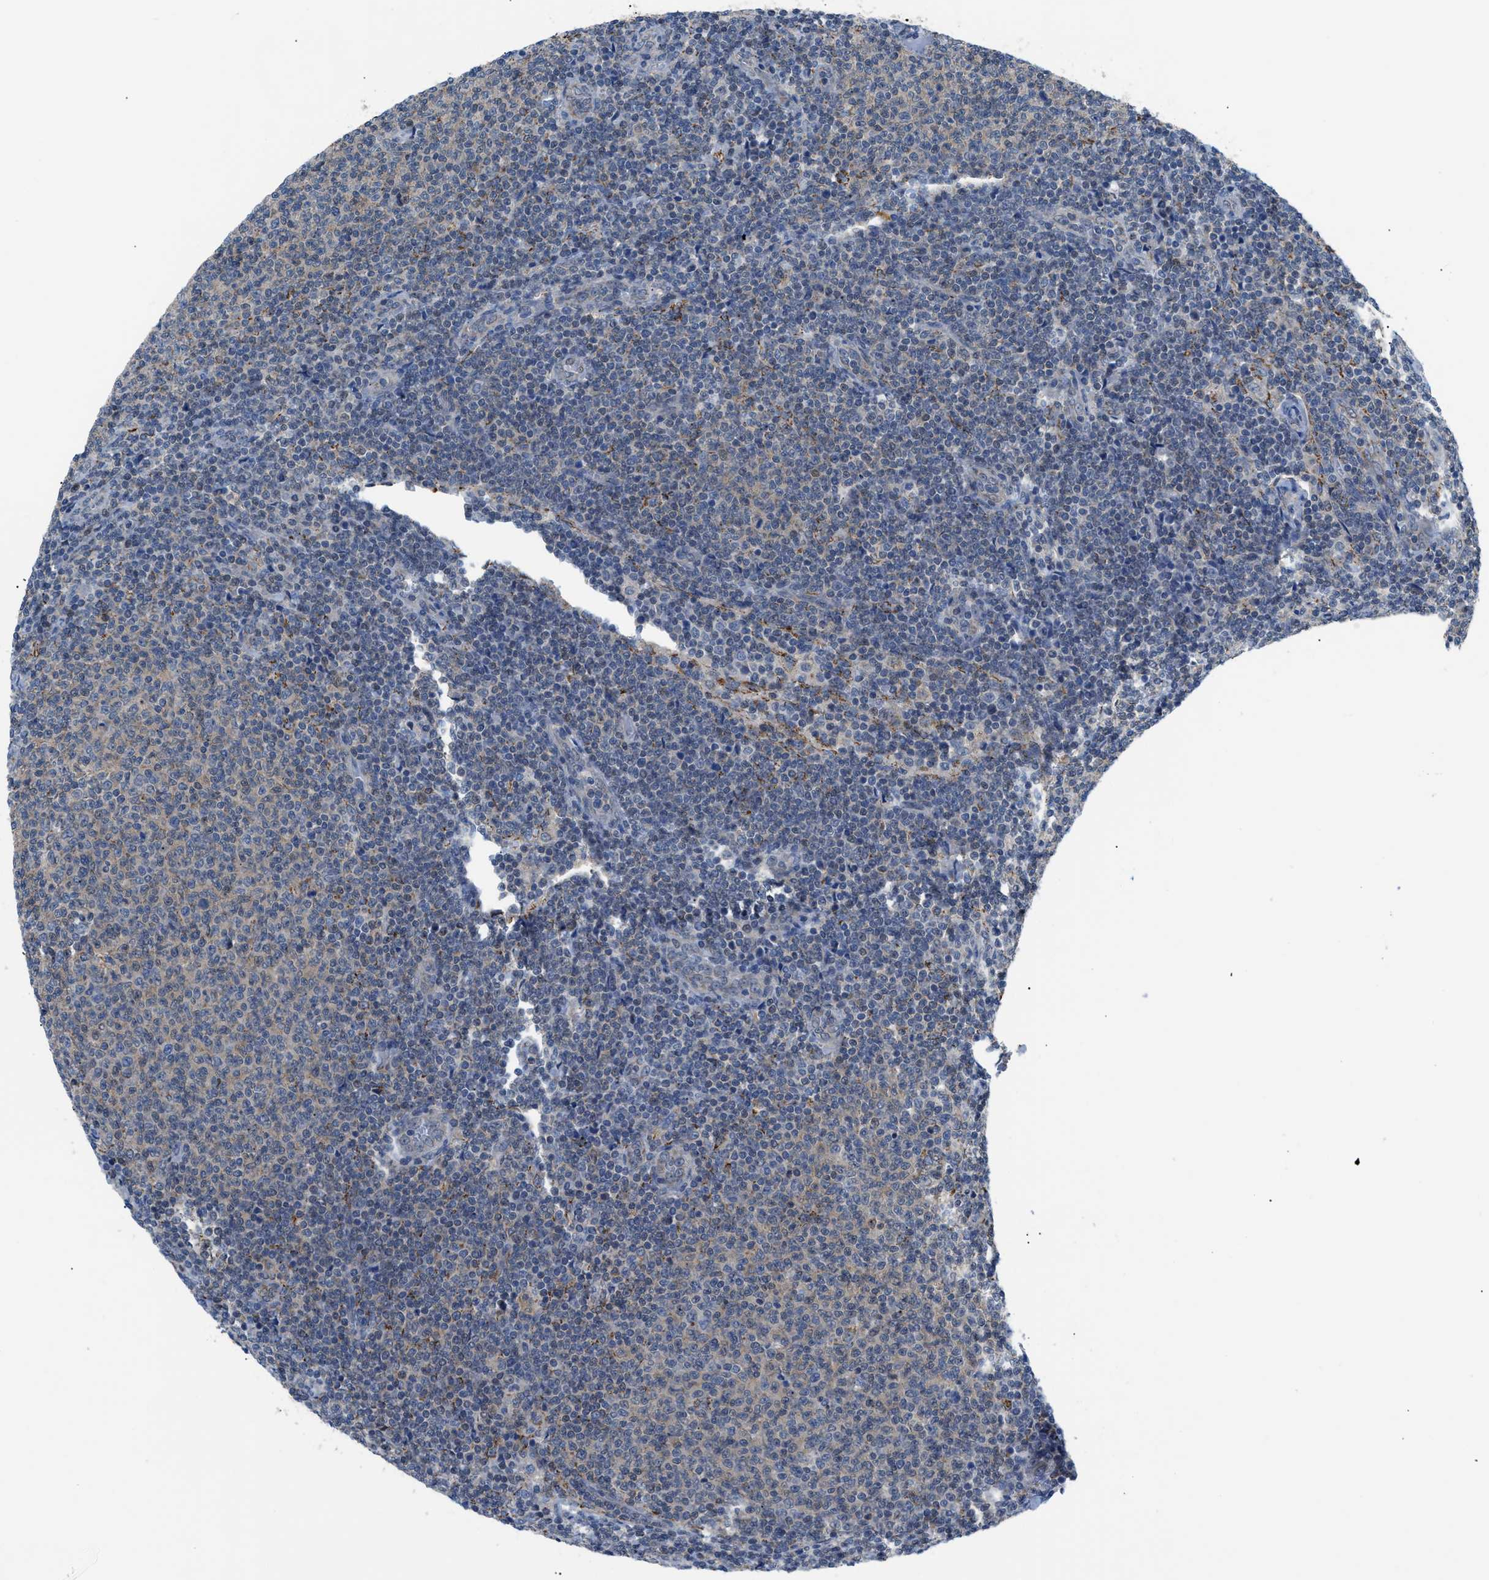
{"staining": {"intensity": "weak", "quantity": "25%-75%", "location": "cytoplasmic/membranous"}, "tissue": "lymphoma", "cell_type": "Tumor cells", "image_type": "cancer", "snomed": [{"axis": "morphology", "description": "Malignant lymphoma, non-Hodgkin's type, Low grade"}, {"axis": "topography", "description": "Lymph node"}], "caption": "IHC of human lymphoma demonstrates low levels of weak cytoplasmic/membranous positivity in about 25%-75% of tumor cells. (brown staining indicates protein expression, while blue staining denotes nuclei).", "gene": "TMEM45B", "patient": {"sex": "male", "age": 66}}